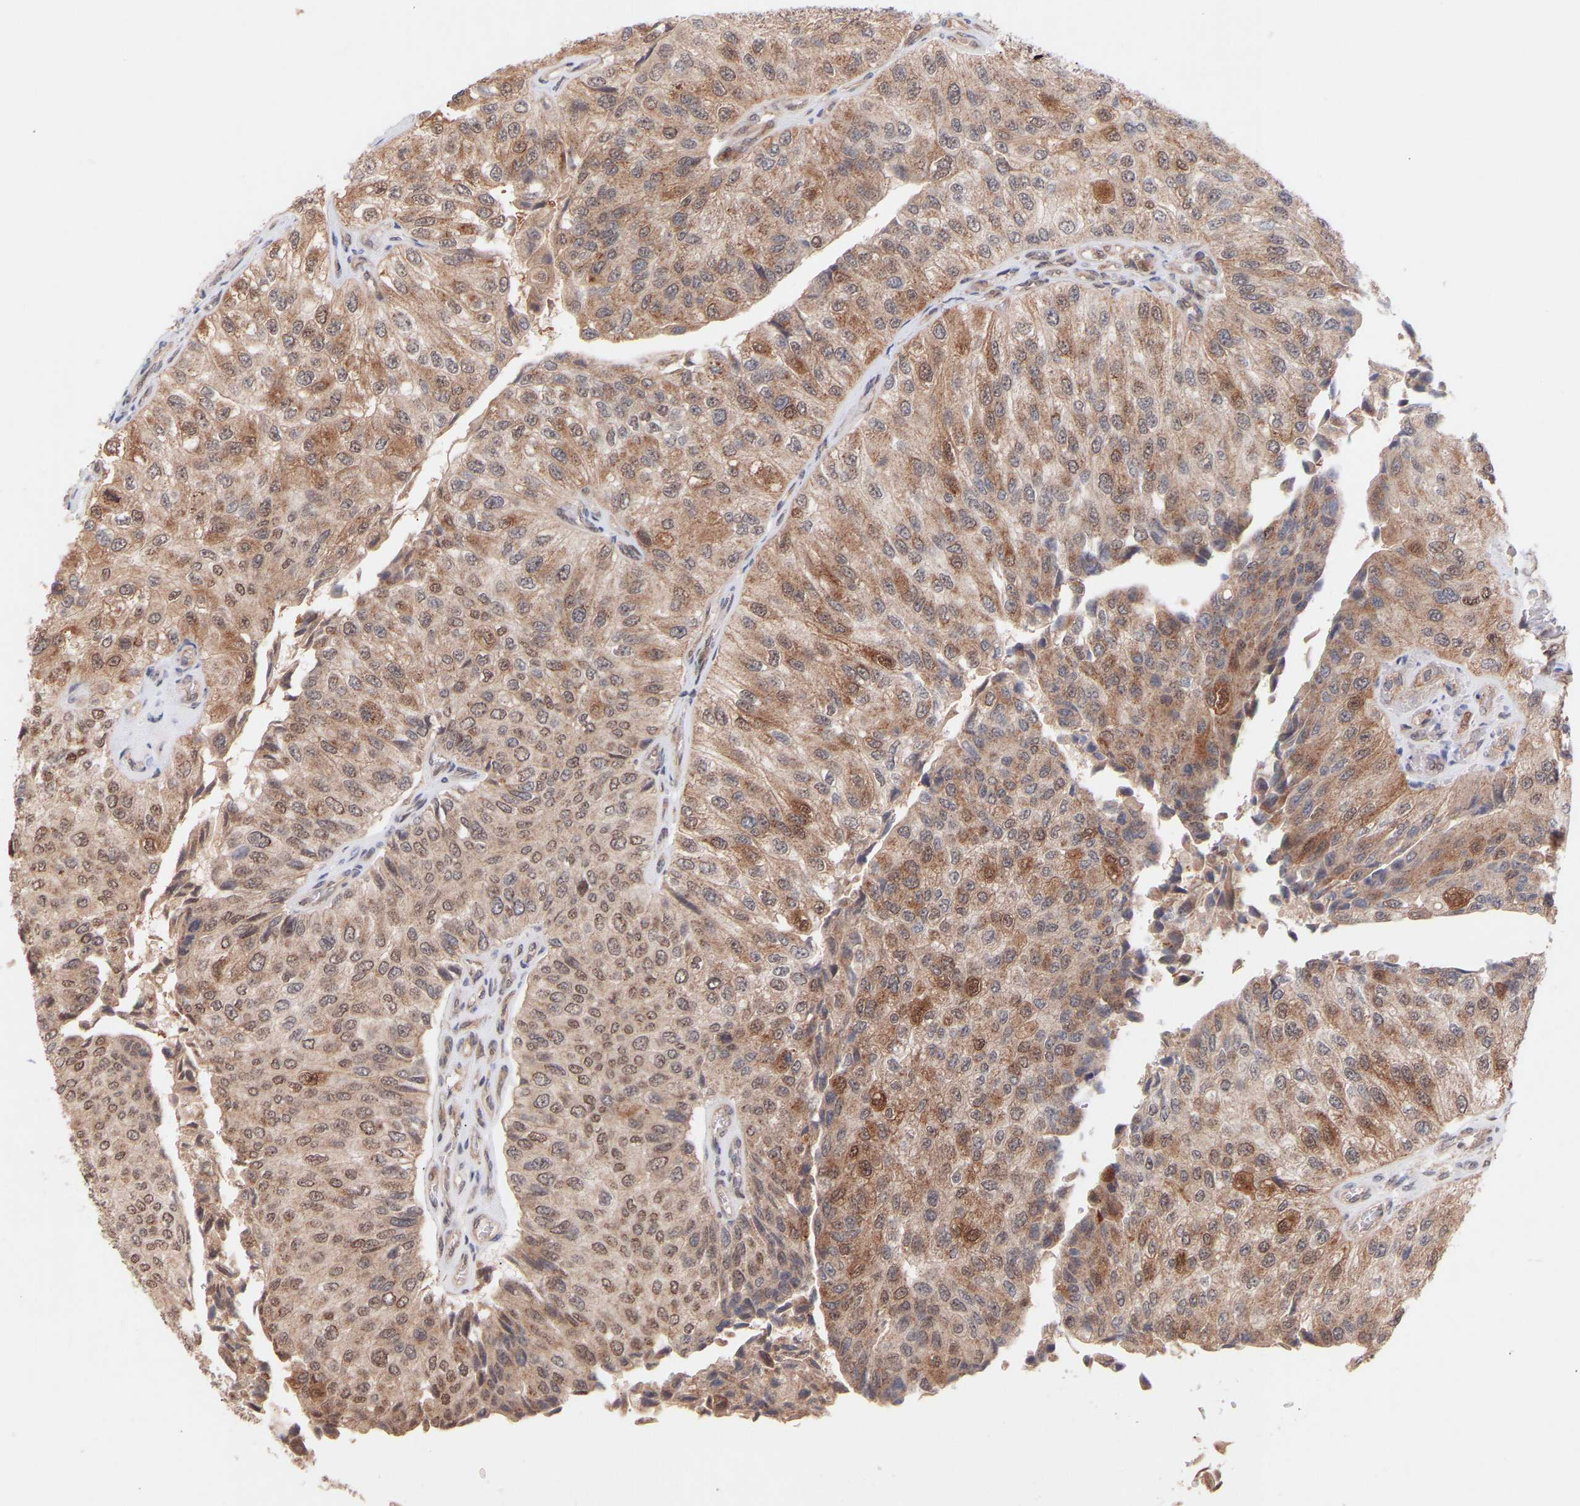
{"staining": {"intensity": "moderate", "quantity": ">75%", "location": "cytoplasmic/membranous,nuclear"}, "tissue": "urothelial cancer", "cell_type": "Tumor cells", "image_type": "cancer", "snomed": [{"axis": "morphology", "description": "Urothelial carcinoma, High grade"}, {"axis": "topography", "description": "Kidney"}, {"axis": "topography", "description": "Urinary bladder"}], "caption": "IHC of high-grade urothelial carcinoma displays medium levels of moderate cytoplasmic/membranous and nuclear staining in about >75% of tumor cells.", "gene": "PDLIM5", "patient": {"sex": "male", "age": 77}}